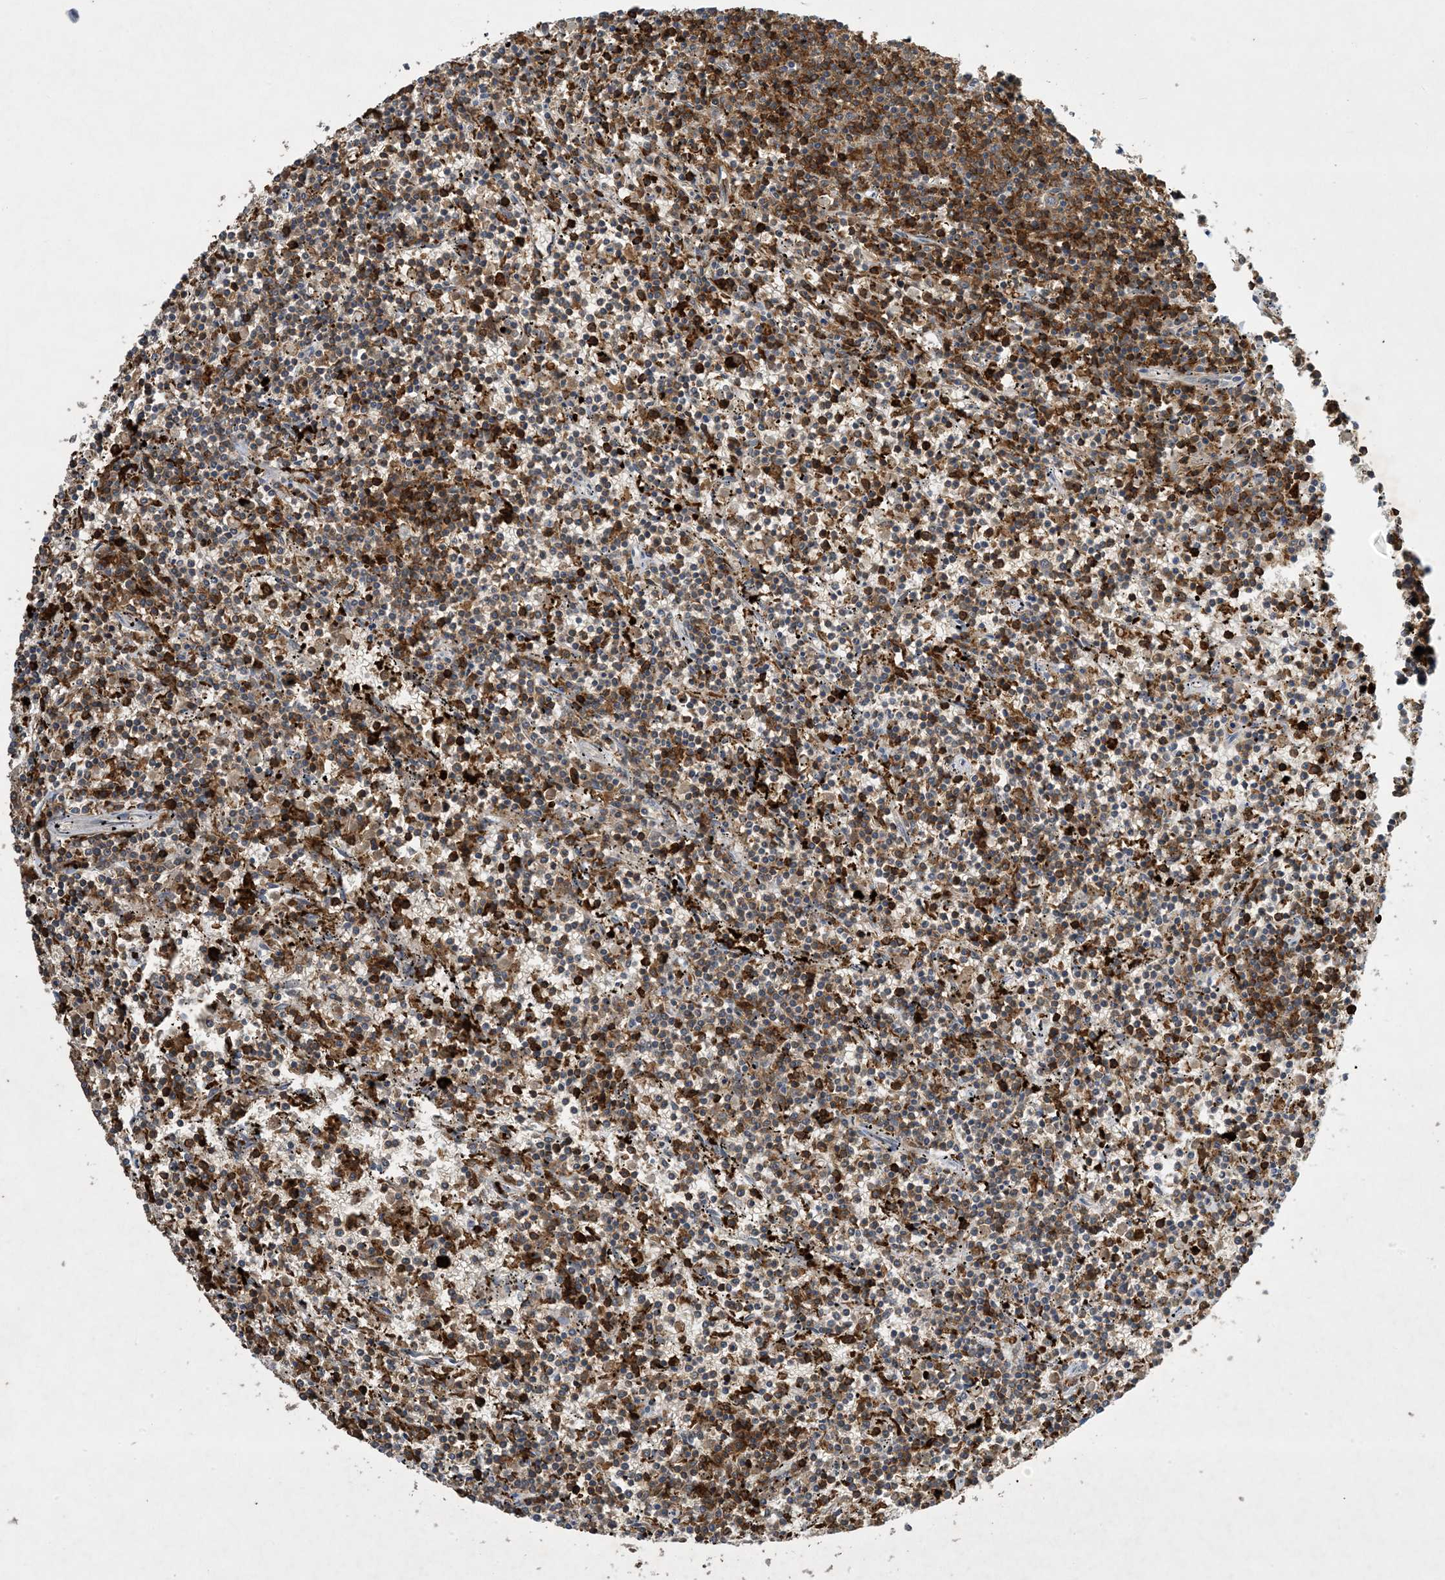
{"staining": {"intensity": "moderate", "quantity": "<25%", "location": "cytoplasmic/membranous"}, "tissue": "lymphoma", "cell_type": "Tumor cells", "image_type": "cancer", "snomed": [{"axis": "morphology", "description": "Malignant lymphoma, non-Hodgkin's type, Low grade"}, {"axis": "topography", "description": "Spleen"}], "caption": "Lymphoma stained with a protein marker demonstrates moderate staining in tumor cells.", "gene": "AK9", "patient": {"sex": "female", "age": 50}}